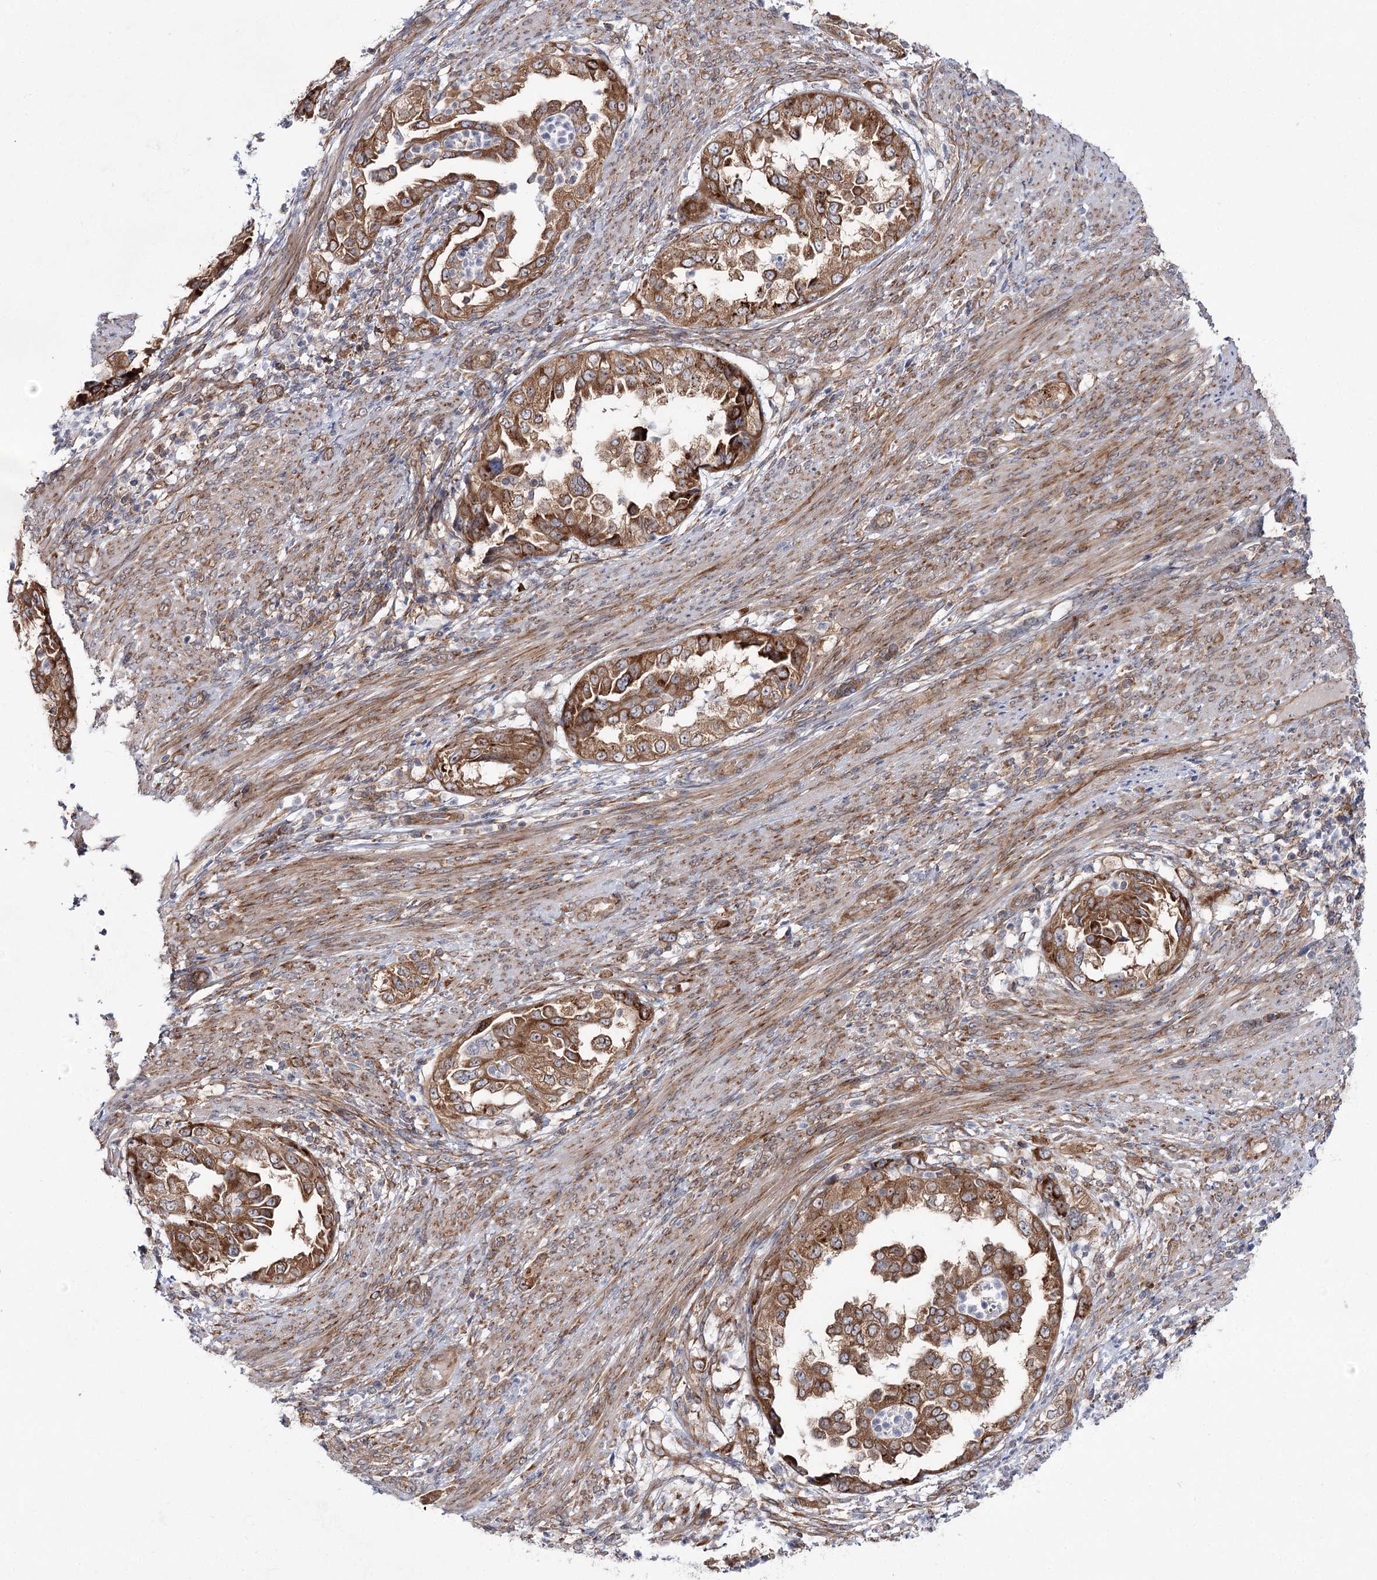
{"staining": {"intensity": "moderate", "quantity": ">75%", "location": "cytoplasmic/membranous"}, "tissue": "endometrial cancer", "cell_type": "Tumor cells", "image_type": "cancer", "snomed": [{"axis": "morphology", "description": "Adenocarcinoma, NOS"}, {"axis": "topography", "description": "Endometrium"}], "caption": "Endometrial cancer tissue exhibits moderate cytoplasmic/membranous expression in approximately >75% of tumor cells", "gene": "VWA2", "patient": {"sex": "female", "age": 85}}